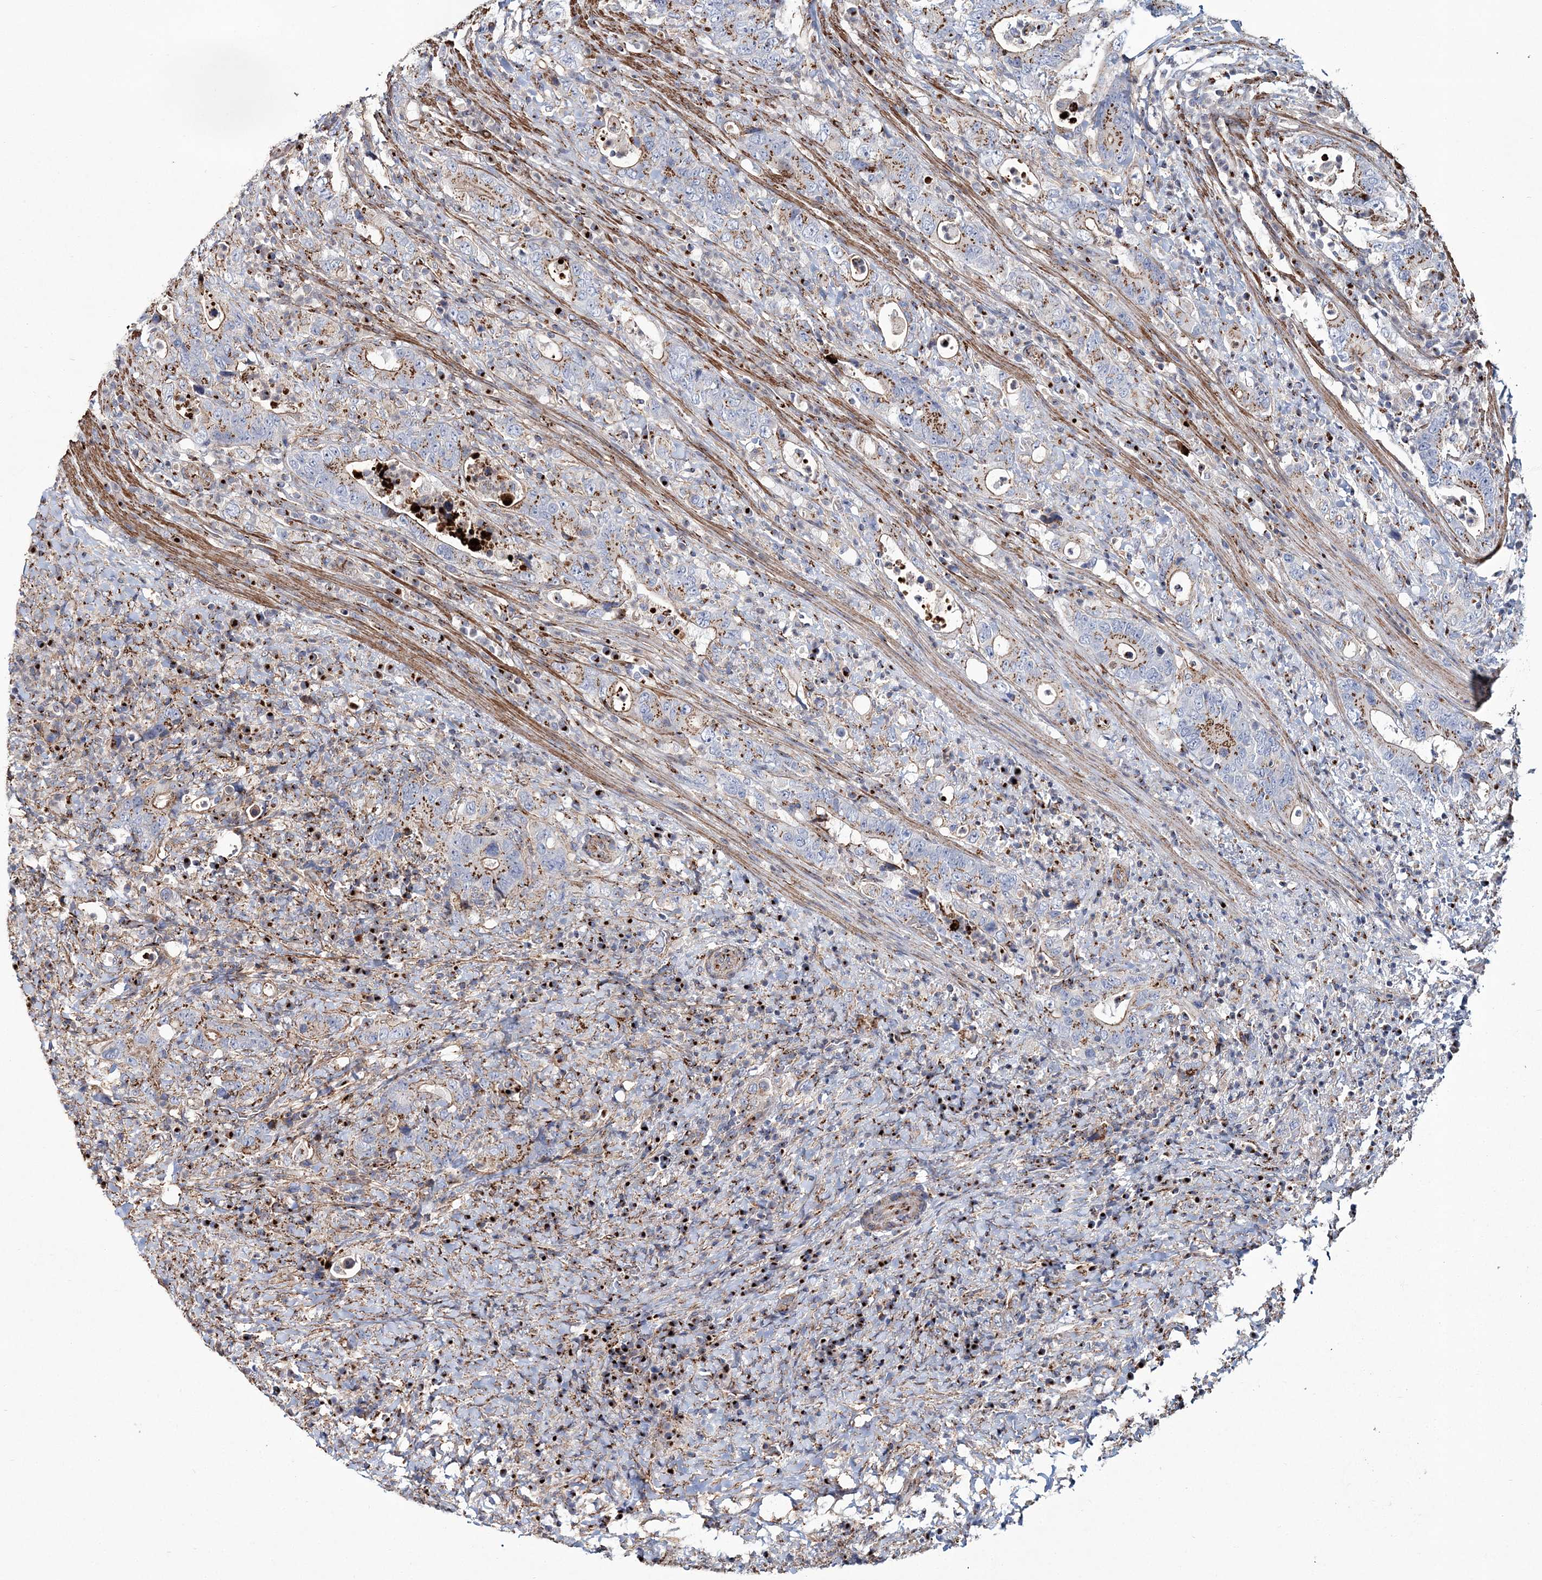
{"staining": {"intensity": "moderate", "quantity": ">75%", "location": "cytoplasmic/membranous"}, "tissue": "colorectal cancer", "cell_type": "Tumor cells", "image_type": "cancer", "snomed": [{"axis": "morphology", "description": "Adenocarcinoma, NOS"}, {"axis": "topography", "description": "Colon"}], "caption": "Immunohistochemical staining of human adenocarcinoma (colorectal) demonstrates medium levels of moderate cytoplasmic/membranous expression in about >75% of tumor cells. Ihc stains the protein of interest in brown and the nuclei are stained blue.", "gene": "MAN1A2", "patient": {"sex": "female", "age": 75}}